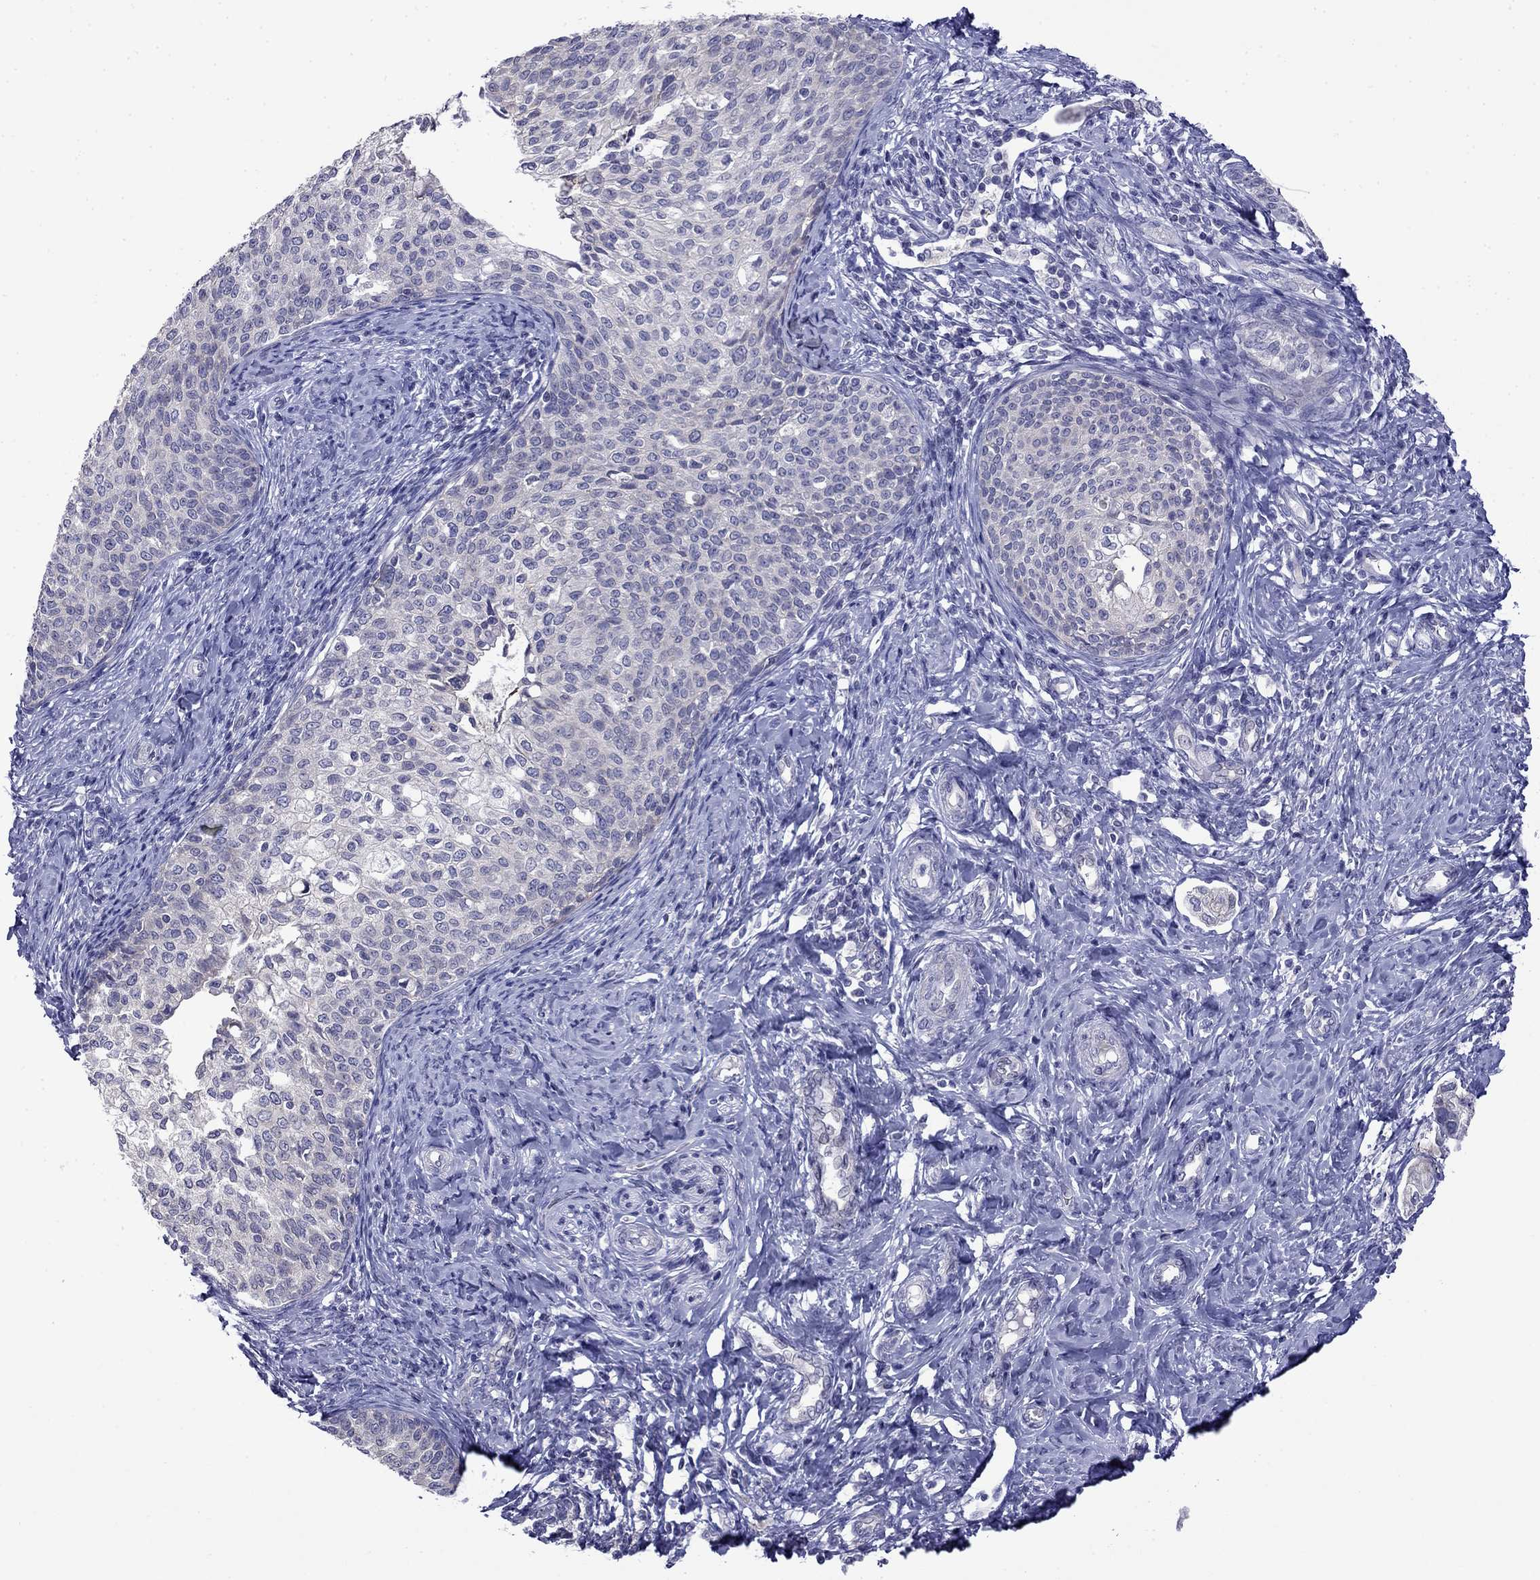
{"staining": {"intensity": "negative", "quantity": "none", "location": "none"}, "tissue": "cervical cancer", "cell_type": "Tumor cells", "image_type": "cancer", "snomed": [{"axis": "morphology", "description": "Squamous cell carcinoma, NOS"}, {"axis": "topography", "description": "Cervix"}], "caption": "DAB immunohistochemical staining of cervical squamous cell carcinoma demonstrates no significant positivity in tumor cells.", "gene": "PRR18", "patient": {"sex": "female", "age": 51}}